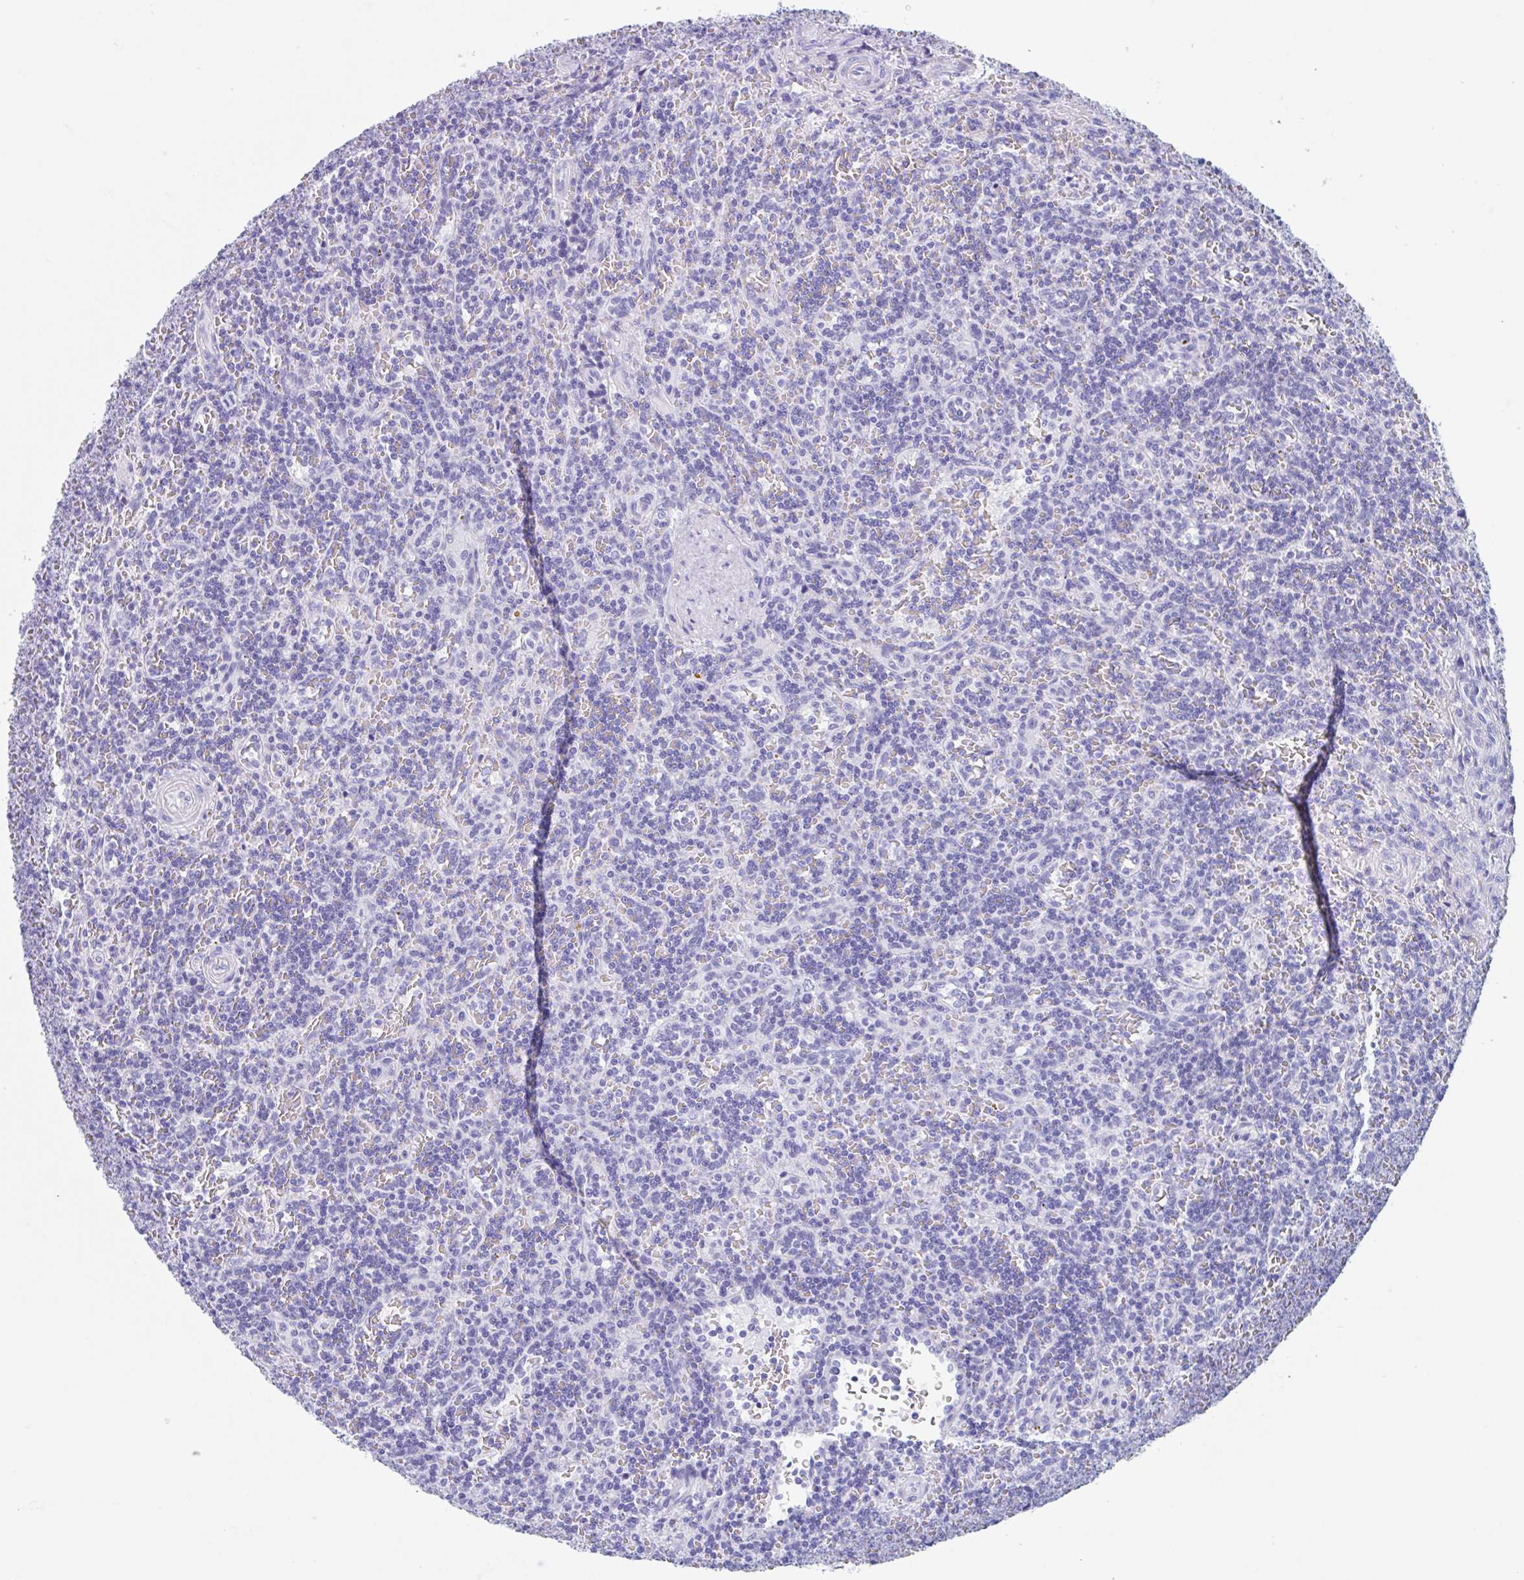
{"staining": {"intensity": "negative", "quantity": "none", "location": "none"}, "tissue": "lymphoma", "cell_type": "Tumor cells", "image_type": "cancer", "snomed": [{"axis": "morphology", "description": "Malignant lymphoma, non-Hodgkin's type, Low grade"}, {"axis": "topography", "description": "Spleen"}], "caption": "This is a micrograph of immunohistochemistry (IHC) staining of low-grade malignant lymphoma, non-Hodgkin's type, which shows no staining in tumor cells. The staining was performed using DAB (3,3'-diaminobenzidine) to visualize the protein expression in brown, while the nuclei were stained in blue with hematoxylin (Magnification: 20x).", "gene": "CPTP", "patient": {"sex": "male", "age": 73}}